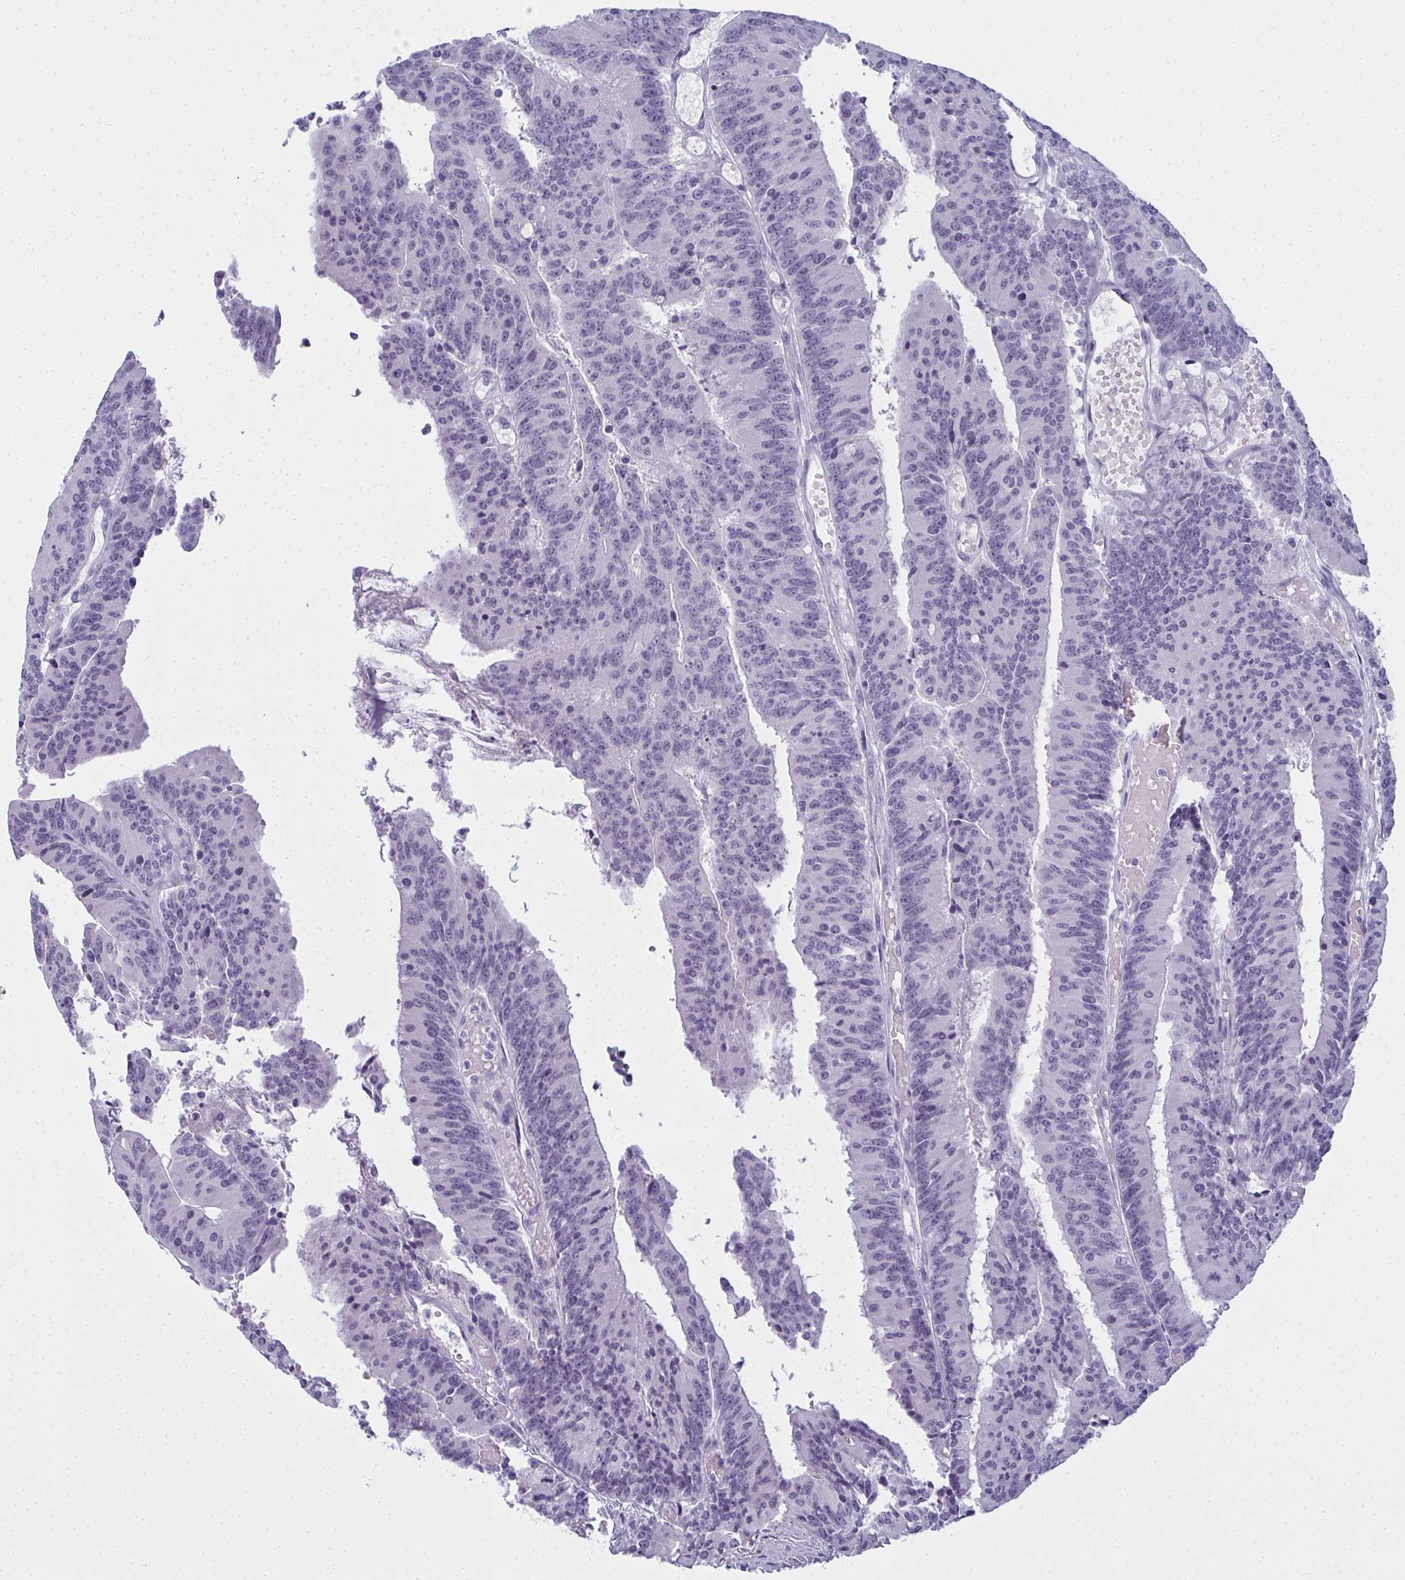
{"staining": {"intensity": "negative", "quantity": "none", "location": "none"}, "tissue": "colorectal cancer", "cell_type": "Tumor cells", "image_type": "cancer", "snomed": [{"axis": "morphology", "description": "Adenocarcinoma, NOS"}, {"axis": "topography", "description": "Colon"}], "caption": "A photomicrograph of colorectal cancer (adenocarcinoma) stained for a protein shows no brown staining in tumor cells. Nuclei are stained in blue.", "gene": "SLC36A2", "patient": {"sex": "female", "age": 78}}